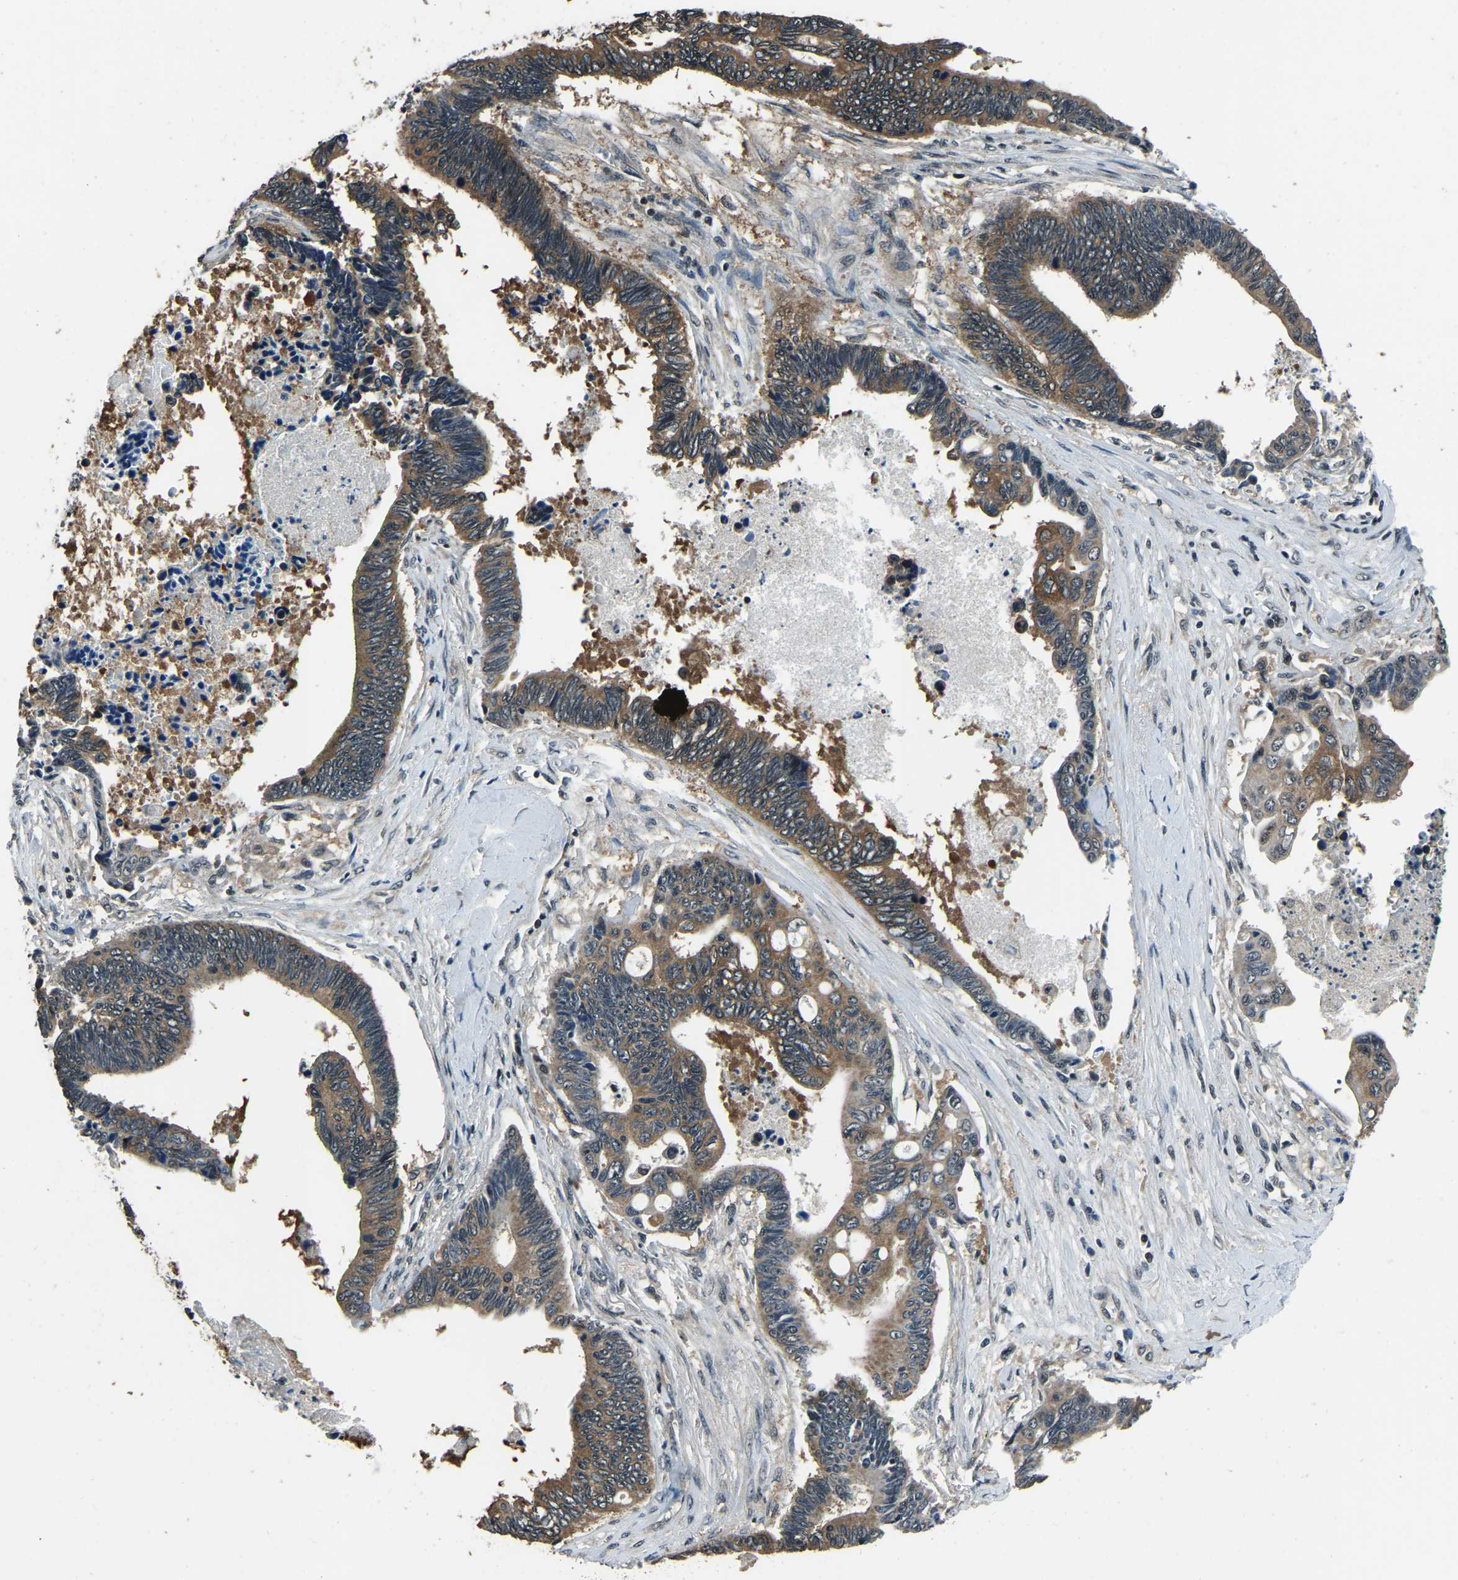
{"staining": {"intensity": "moderate", "quantity": ">75%", "location": "cytoplasmic/membranous"}, "tissue": "pancreatic cancer", "cell_type": "Tumor cells", "image_type": "cancer", "snomed": [{"axis": "morphology", "description": "Adenocarcinoma, NOS"}, {"axis": "topography", "description": "Pancreas"}], "caption": "Brown immunohistochemical staining in human pancreatic adenocarcinoma demonstrates moderate cytoplasmic/membranous staining in approximately >75% of tumor cells. Nuclei are stained in blue.", "gene": "ANKIB1", "patient": {"sex": "female", "age": 70}}